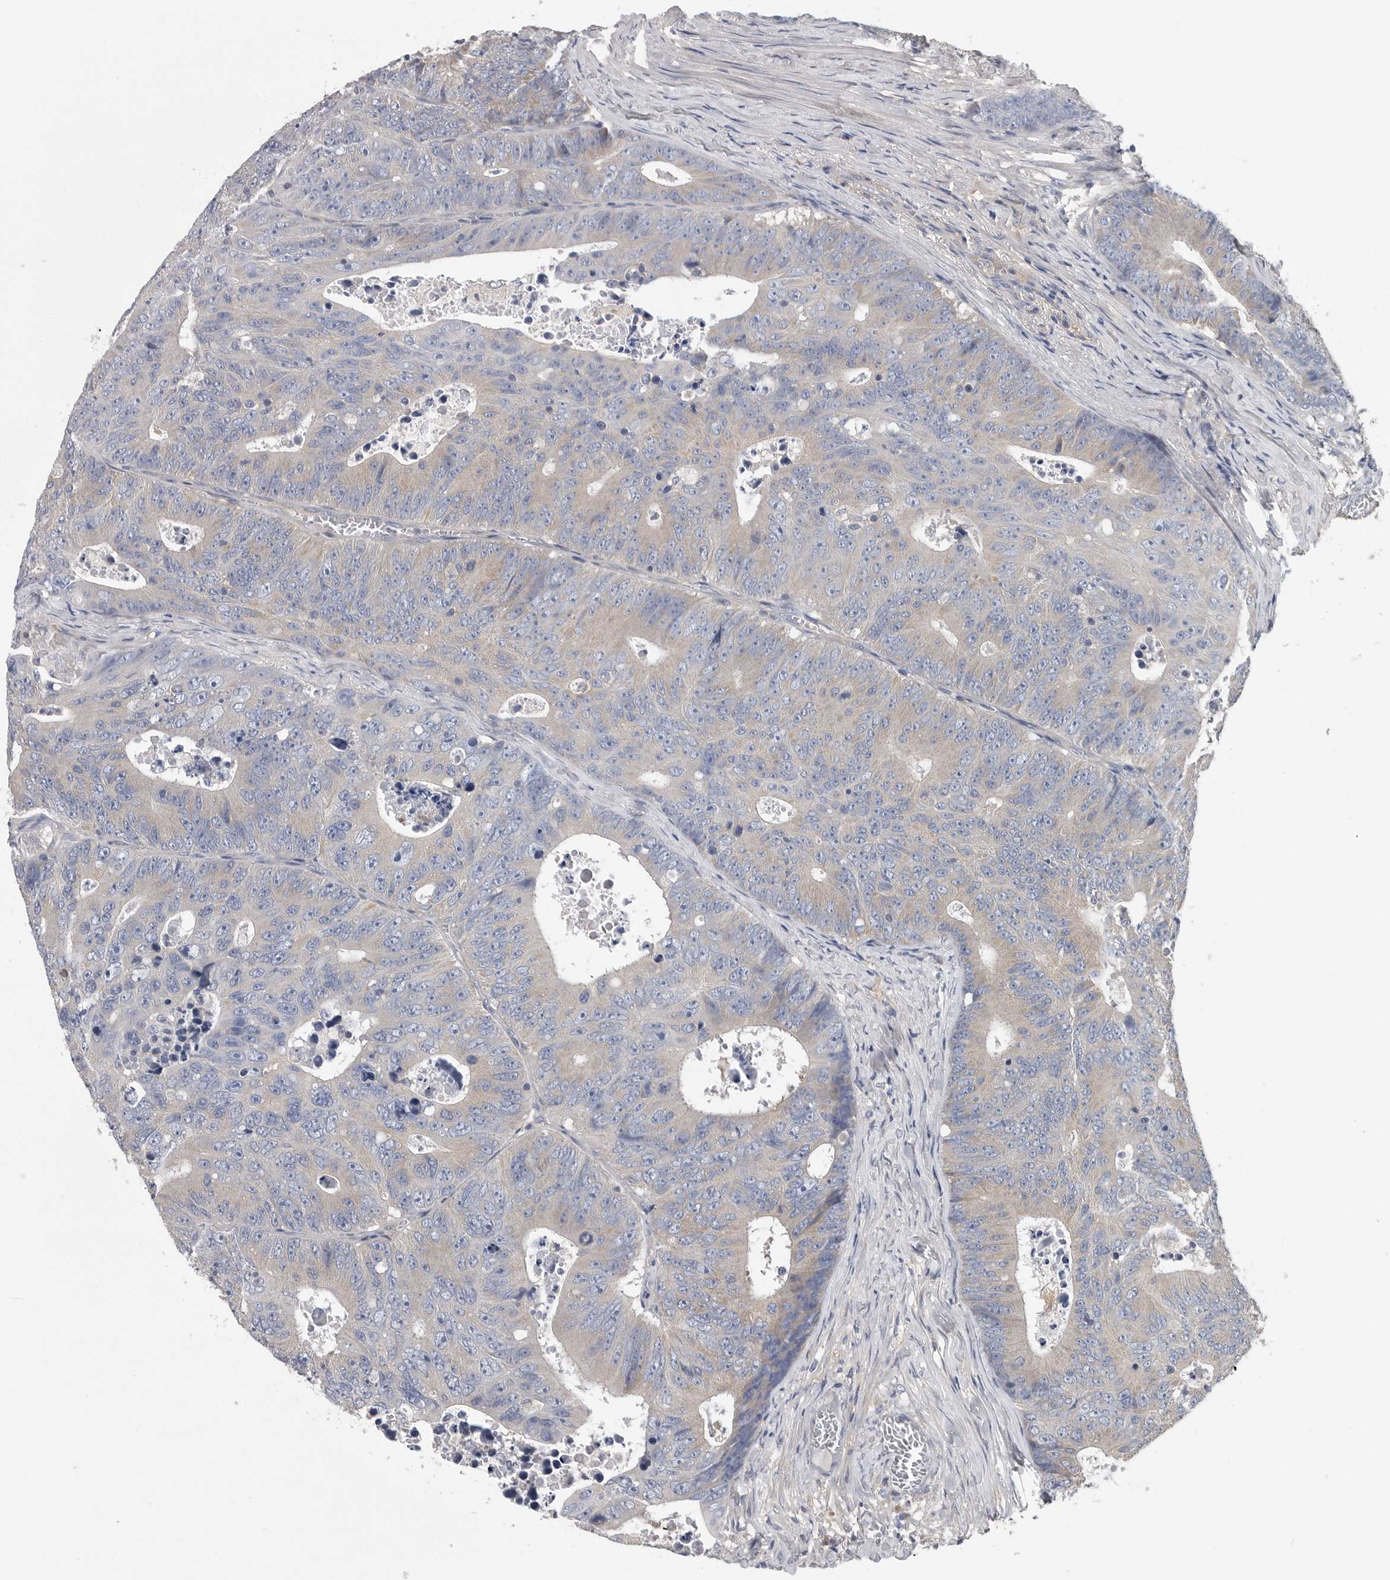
{"staining": {"intensity": "weak", "quantity": "25%-75%", "location": "cytoplasmic/membranous"}, "tissue": "colorectal cancer", "cell_type": "Tumor cells", "image_type": "cancer", "snomed": [{"axis": "morphology", "description": "Adenocarcinoma, NOS"}, {"axis": "topography", "description": "Colon"}], "caption": "This photomicrograph displays colorectal adenocarcinoma stained with immunohistochemistry to label a protein in brown. The cytoplasmic/membranous of tumor cells show weak positivity for the protein. Nuclei are counter-stained blue.", "gene": "OXR1", "patient": {"sex": "male", "age": 87}}